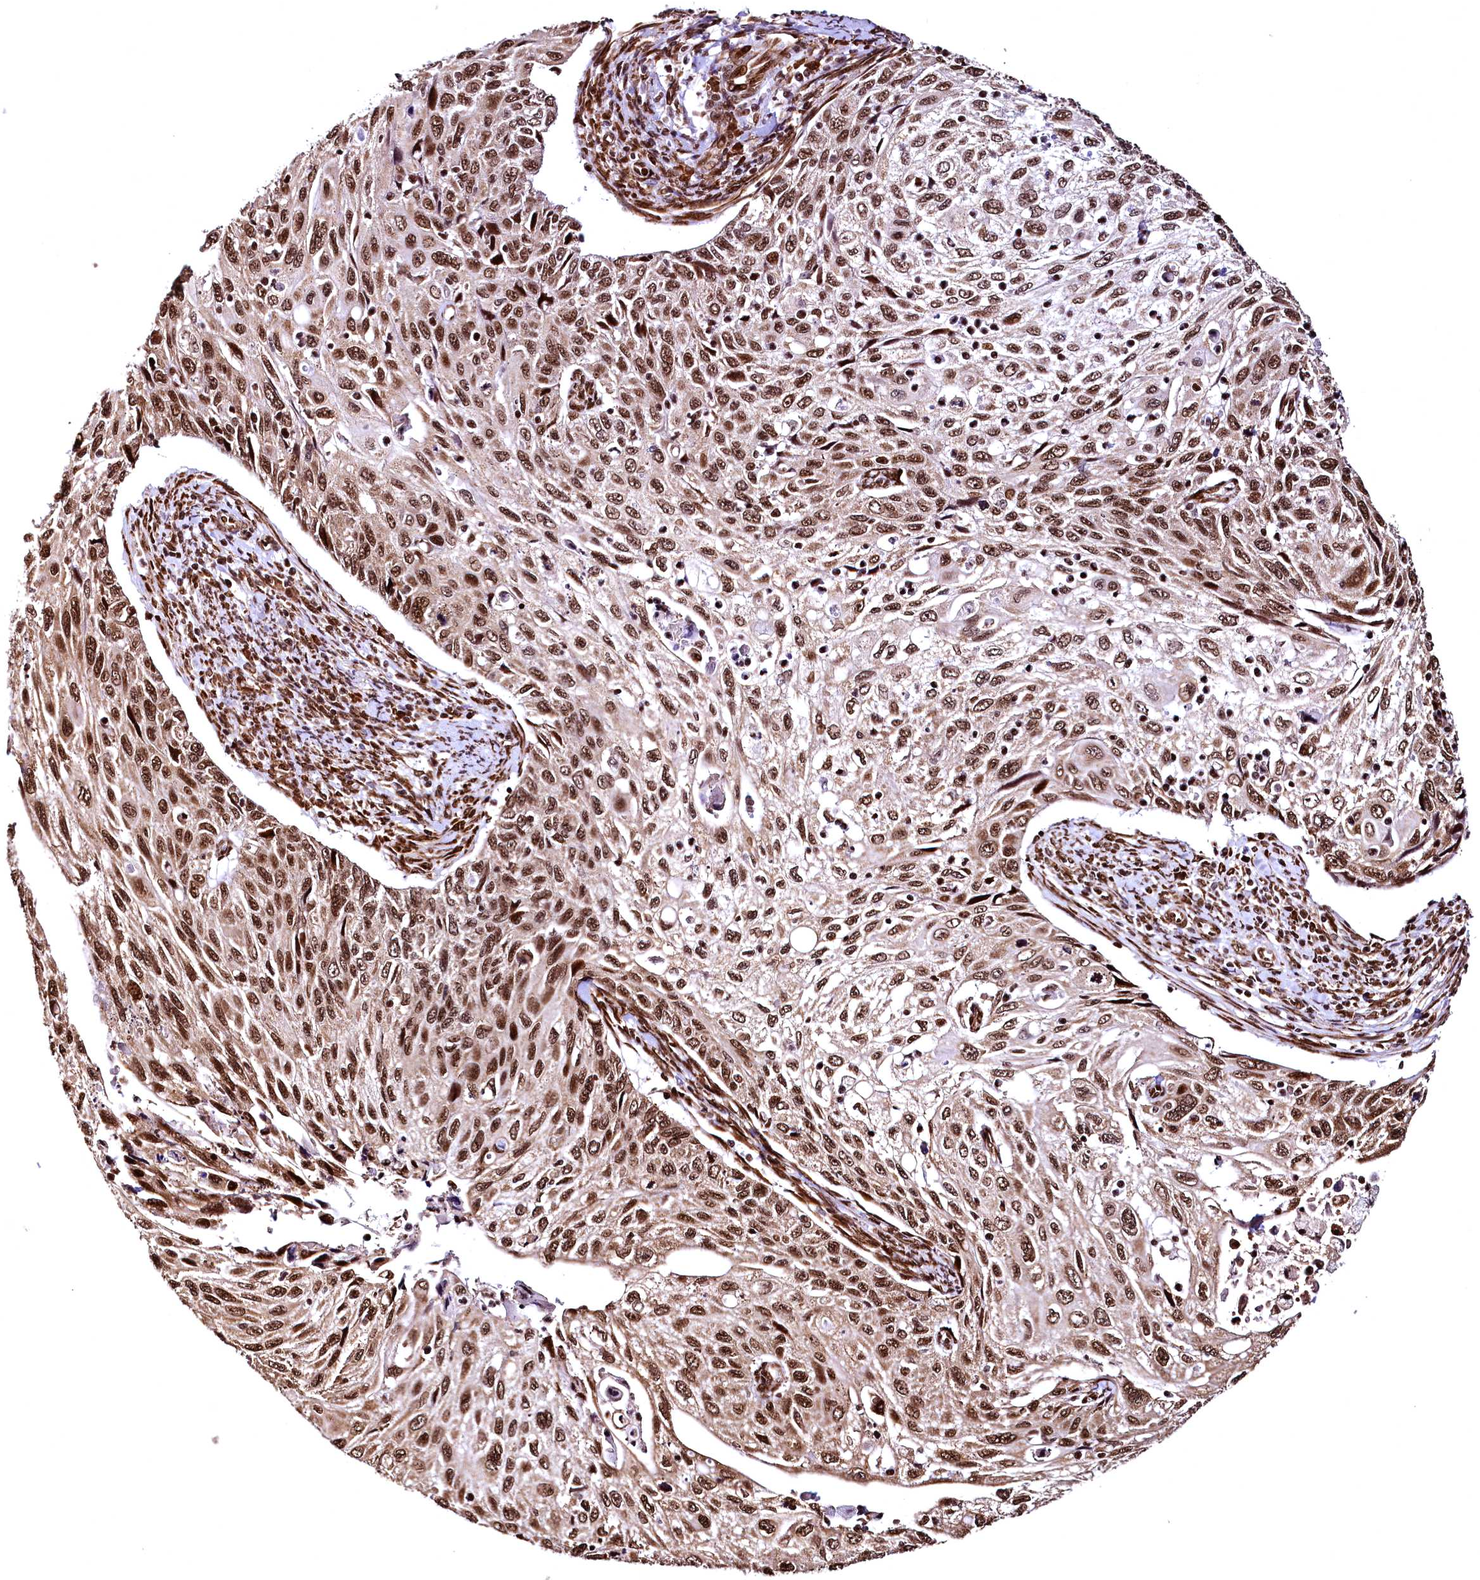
{"staining": {"intensity": "strong", "quantity": ">75%", "location": "nuclear"}, "tissue": "cervical cancer", "cell_type": "Tumor cells", "image_type": "cancer", "snomed": [{"axis": "morphology", "description": "Squamous cell carcinoma, NOS"}, {"axis": "topography", "description": "Cervix"}], "caption": "IHC photomicrograph of human cervical squamous cell carcinoma stained for a protein (brown), which shows high levels of strong nuclear positivity in approximately >75% of tumor cells.", "gene": "PDS5B", "patient": {"sex": "female", "age": 70}}